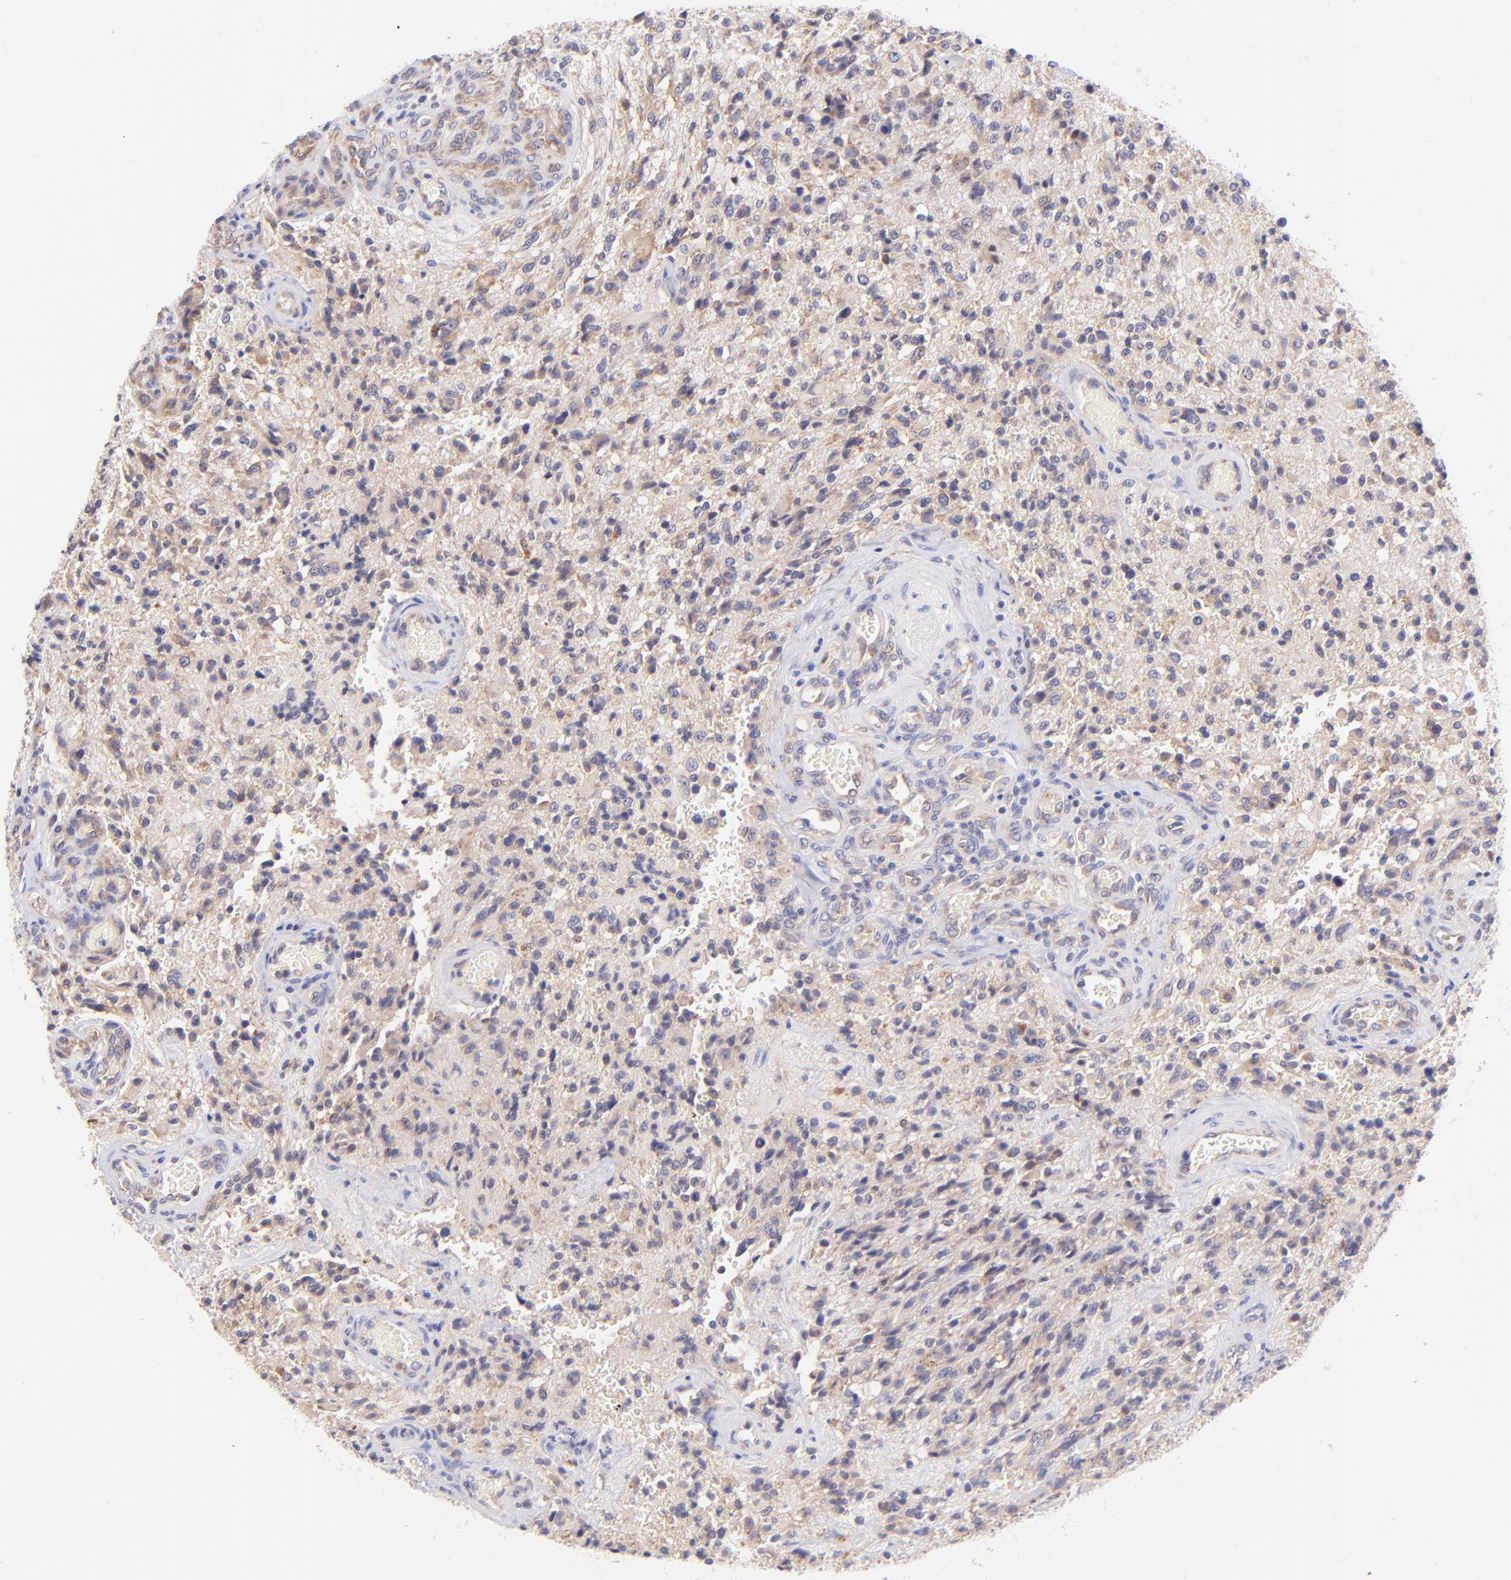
{"staining": {"intensity": "weak", "quantity": "25%-75%", "location": "cytoplasmic/membranous"}, "tissue": "glioma", "cell_type": "Tumor cells", "image_type": "cancer", "snomed": [{"axis": "morphology", "description": "Normal tissue, NOS"}, {"axis": "morphology", "description": "Glioma, malignant, High grade"}, {"axis": "topography", "description": "Cerebral cortex"}], "caption": "Immunohistochemistry histopathology image of neoplastic tissue: glioma stained using immunohistochemistry shows low levels of weak protein expression localized specifically in the cytoplasmic/membranous of tumor cells, appearing as a cytoplasmic/membranous brown color.", "gene": "RPL11", "patient": {"sex": "male", "age": 56}}